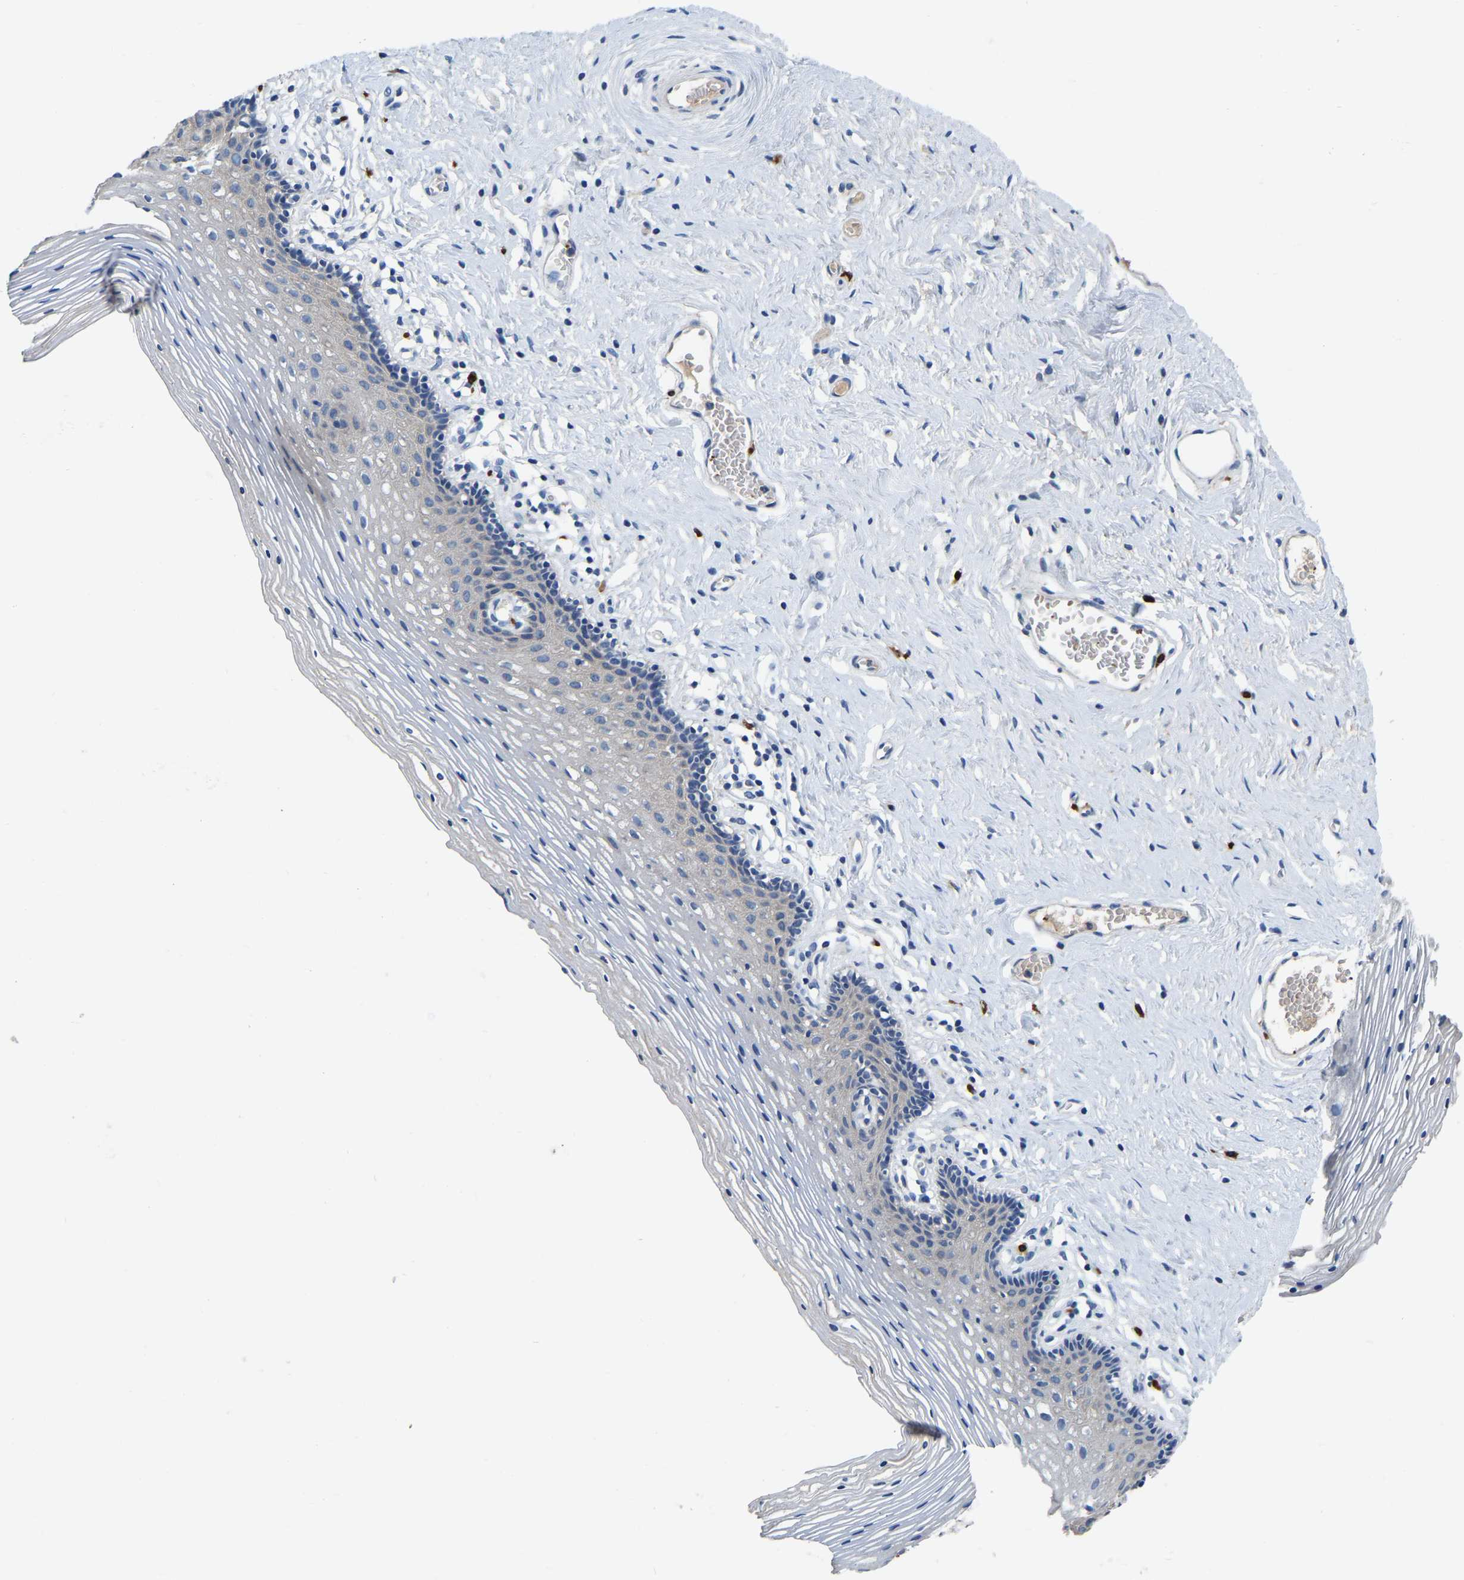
{"staining": {"intensity": "weak", "quantity": "<25%", "location": "cytoplasmic/membranous"}, "tissue": "vagina", "cell_type": "Squamous epithelial cells", "image_type": "normal", "snomed": [{"axis": "morphology", "description": "Normal tissue, NOS"}, {"axis": "topography", "description": "Vagina"}], "caption": "The image reveals no significant positivity in squamous epithelial cells of vagina. (Brightfield microscopy of DAB immunohistochemistry at high magnification).", "gene": "RAB27B", "patient": {"sex": "female", "age": 32}}